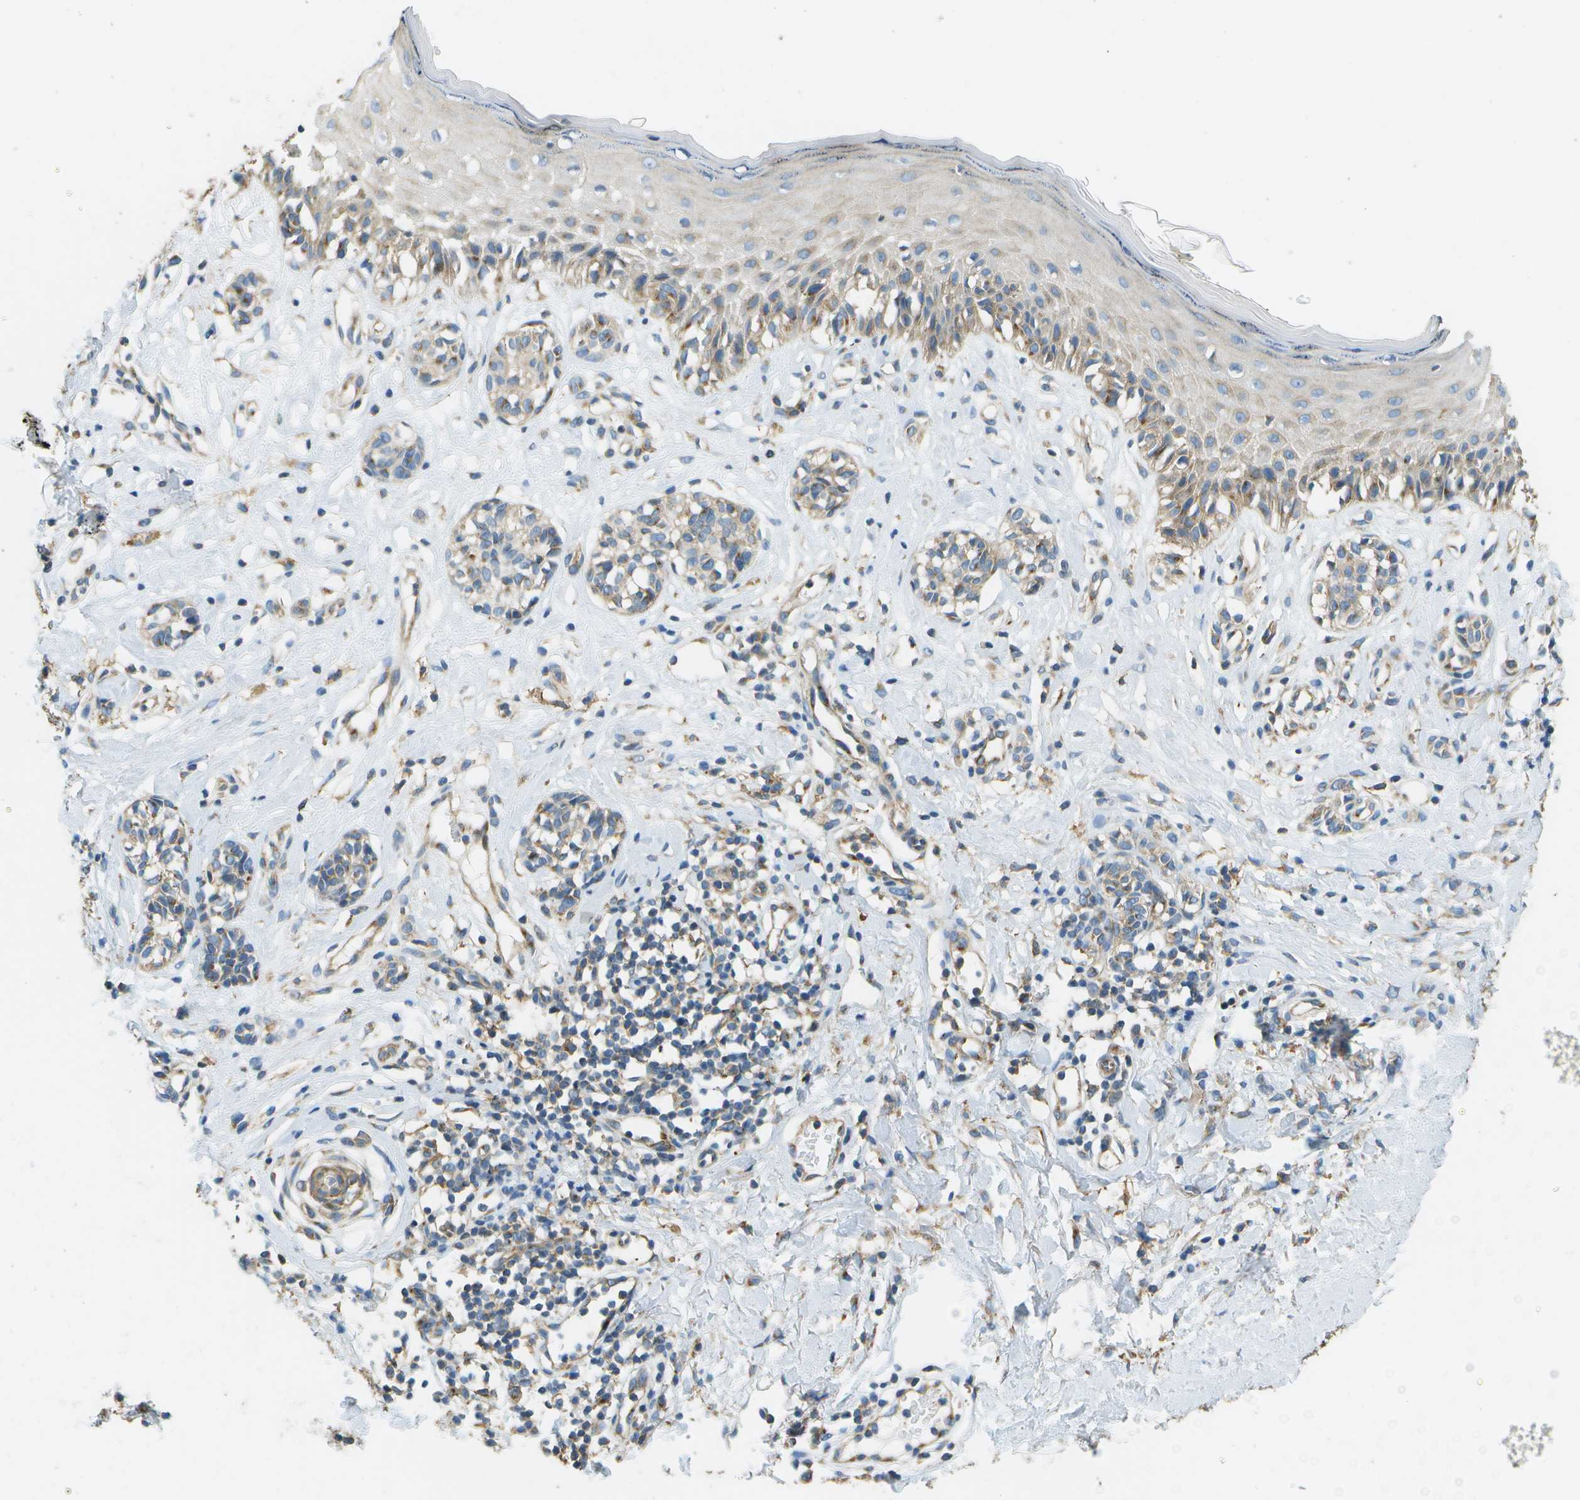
{"staining": {"intensity": "moderate", "quantity": "<25%", "location": "cytoplasmic/membranous"}, "tissue": "melanoma", "cell_type": "Tumor cells", "image_type": "cancer", "snomed": [{"axis": "morphology", "description": "Malignant melanoma, NOS"}, {"axis": "topography", "description": "Skin"}], "caption": "Malignant melanoma stained with immunohistochemistry (IHC) exhibits moderate cytoplasmic/membranous positivity in approximately <25% of tumor cells. (IHC, brightfield microscopy, high magnification).", "gene": "CLTC", "patient": {"sex": "male", "age": 64}}